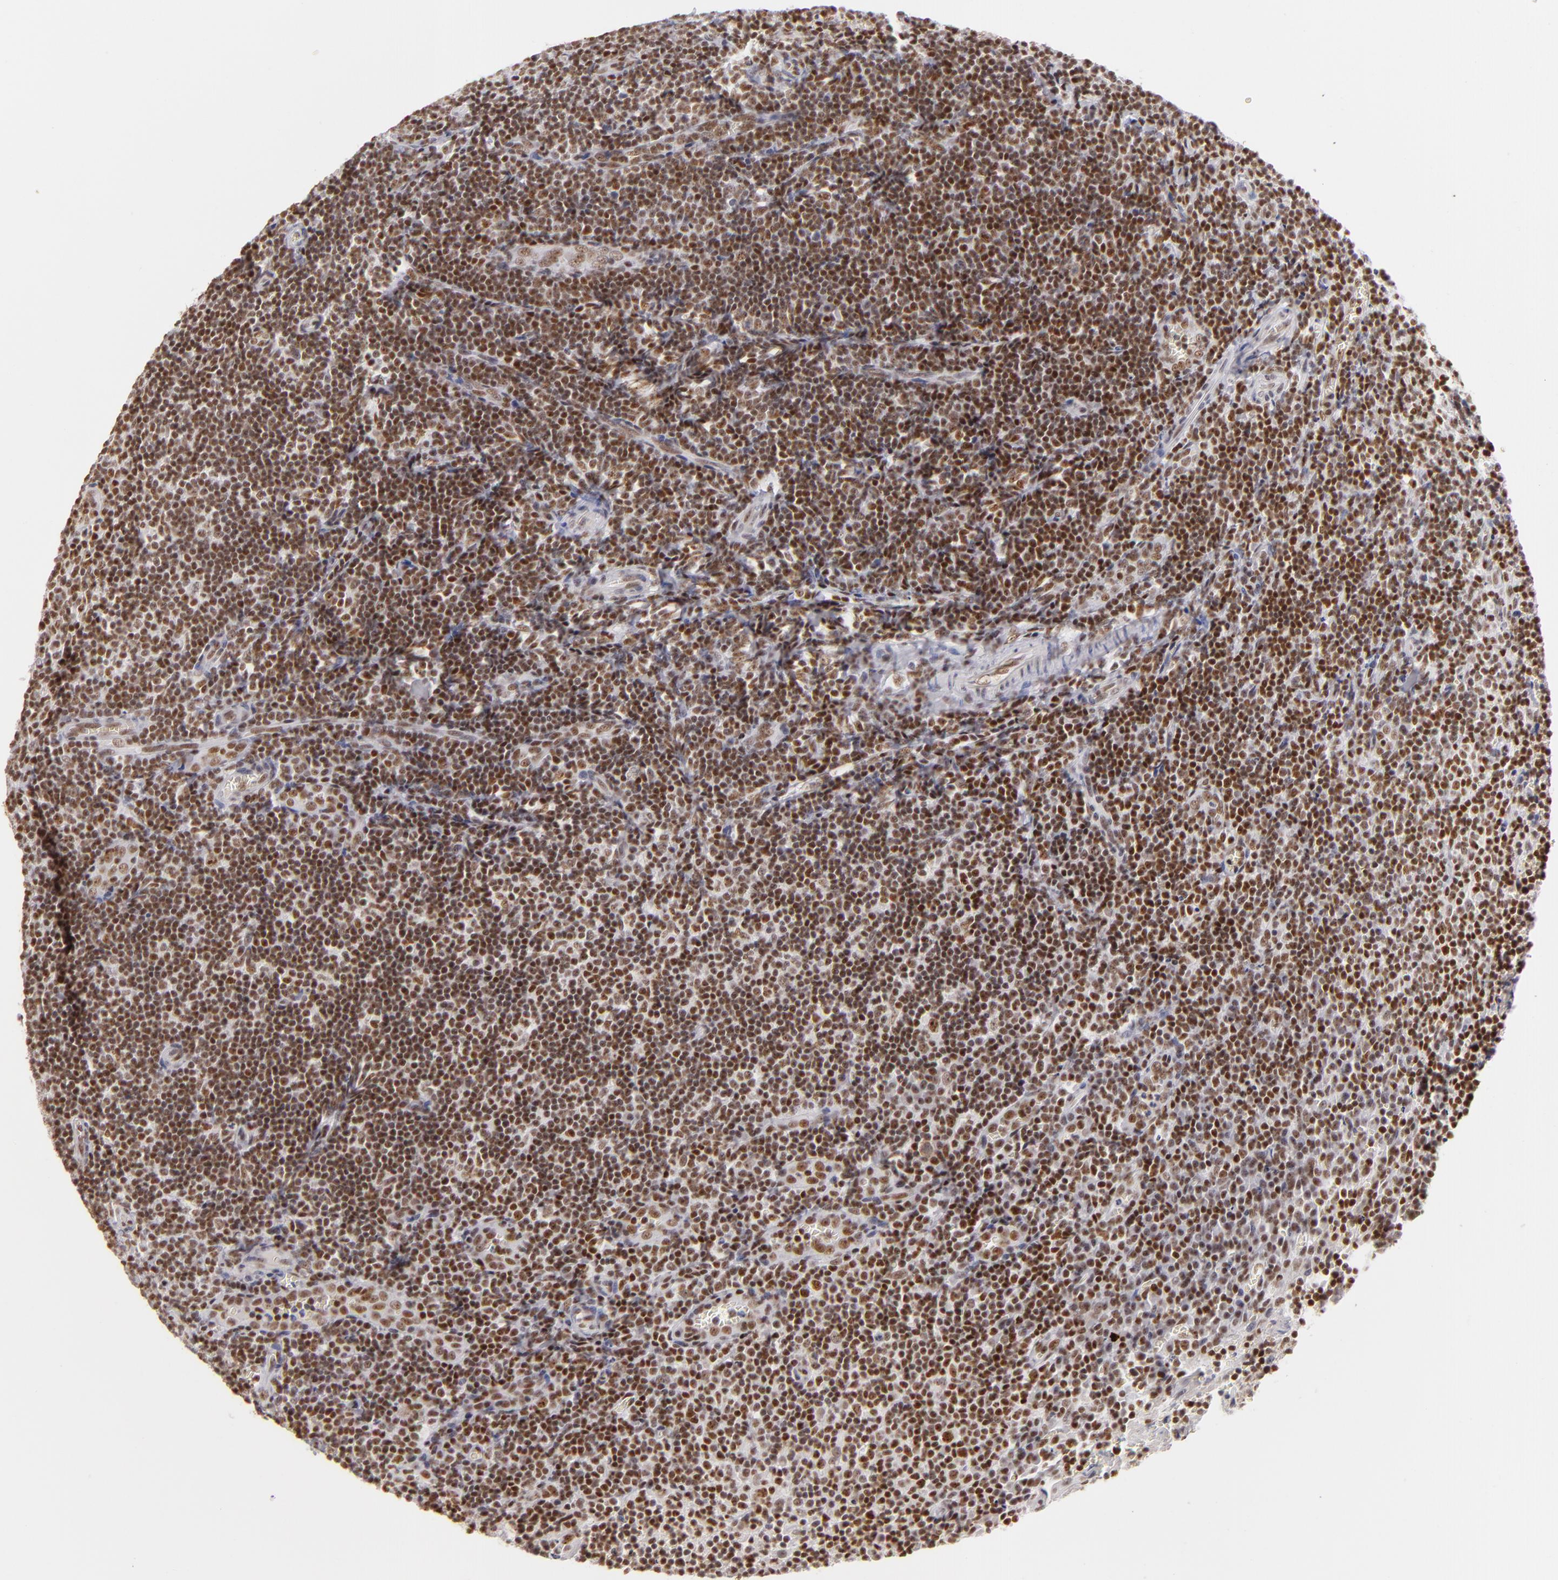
{"staining": {"intensity": "moderate", "quantity": ">75%", "location": "nuclear"}, "tissue": "tonsil", "cell_type": "Germinal center cells", "image_type": "normal", "snomed": [{"axis": "morphology", "description": "Normal tissue, NOS"}, {"axis": "topography", "description": "Tonsil"}], "caption": "Tonsil stained with a brown dye reveals moderate nuclear positive expression in approximately >75% of germinal center cells.", "gene": "DAXX", "patient": {"sex": "male", "age": 20}}